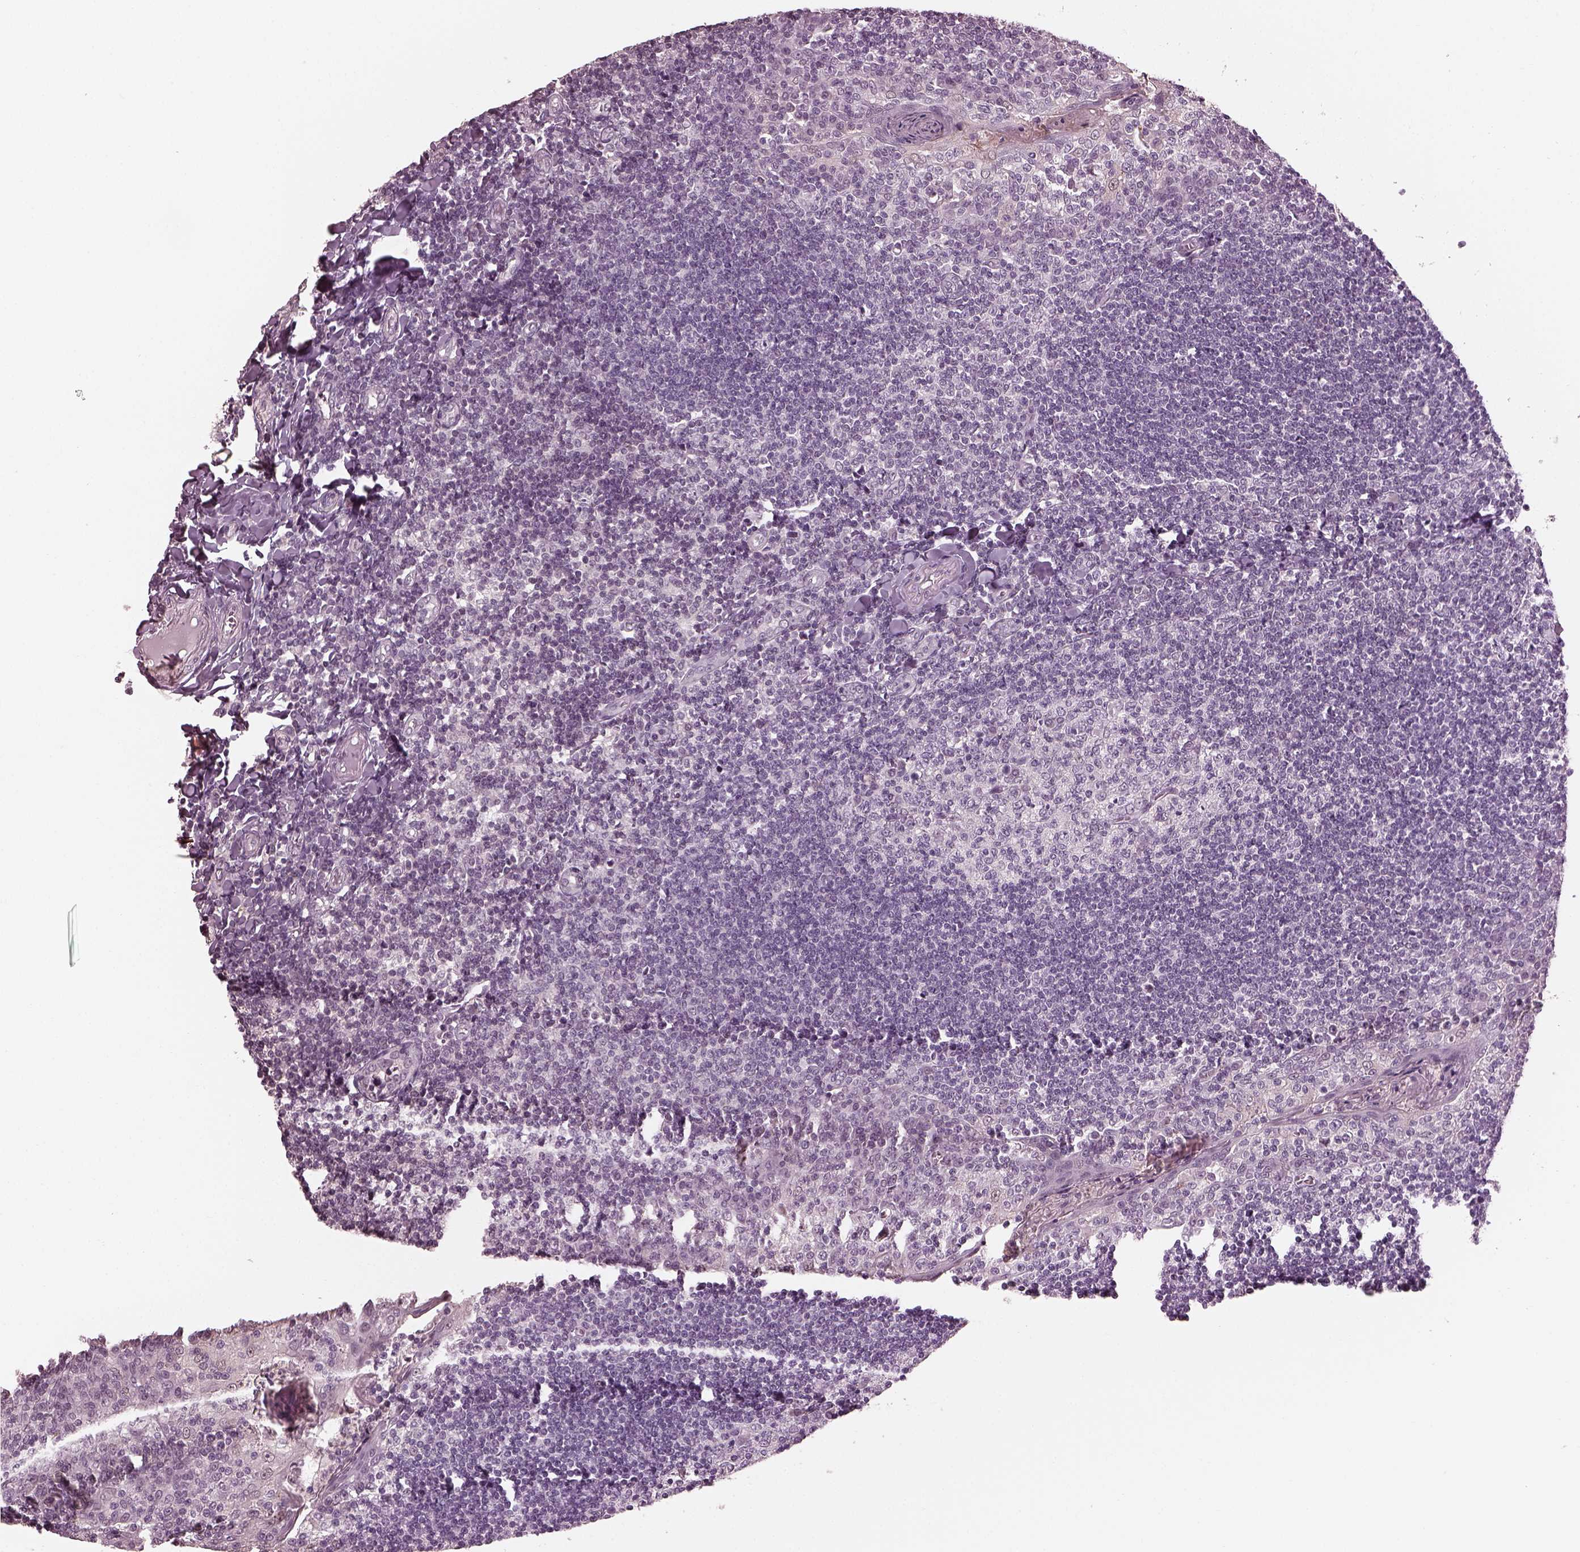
{"staining": {"intensity": "negative", "quantity": "none", "location": "none"}, "tissue": "tonsil", "cell_type": "Germinal center cells", "image_type": "normal", "snomed": [{"axis": "morphology", "description": "Normal tissue, NOS"}, {"axis": "topography", "description": "Tonsil"}], "caption": "This is an immunohistochemistry histopathology image of unremarkable human tonsil. There is no positivity in germinal center cells.", "gene": "TSKS", "patient": {"sex": "female", "age": 12}}